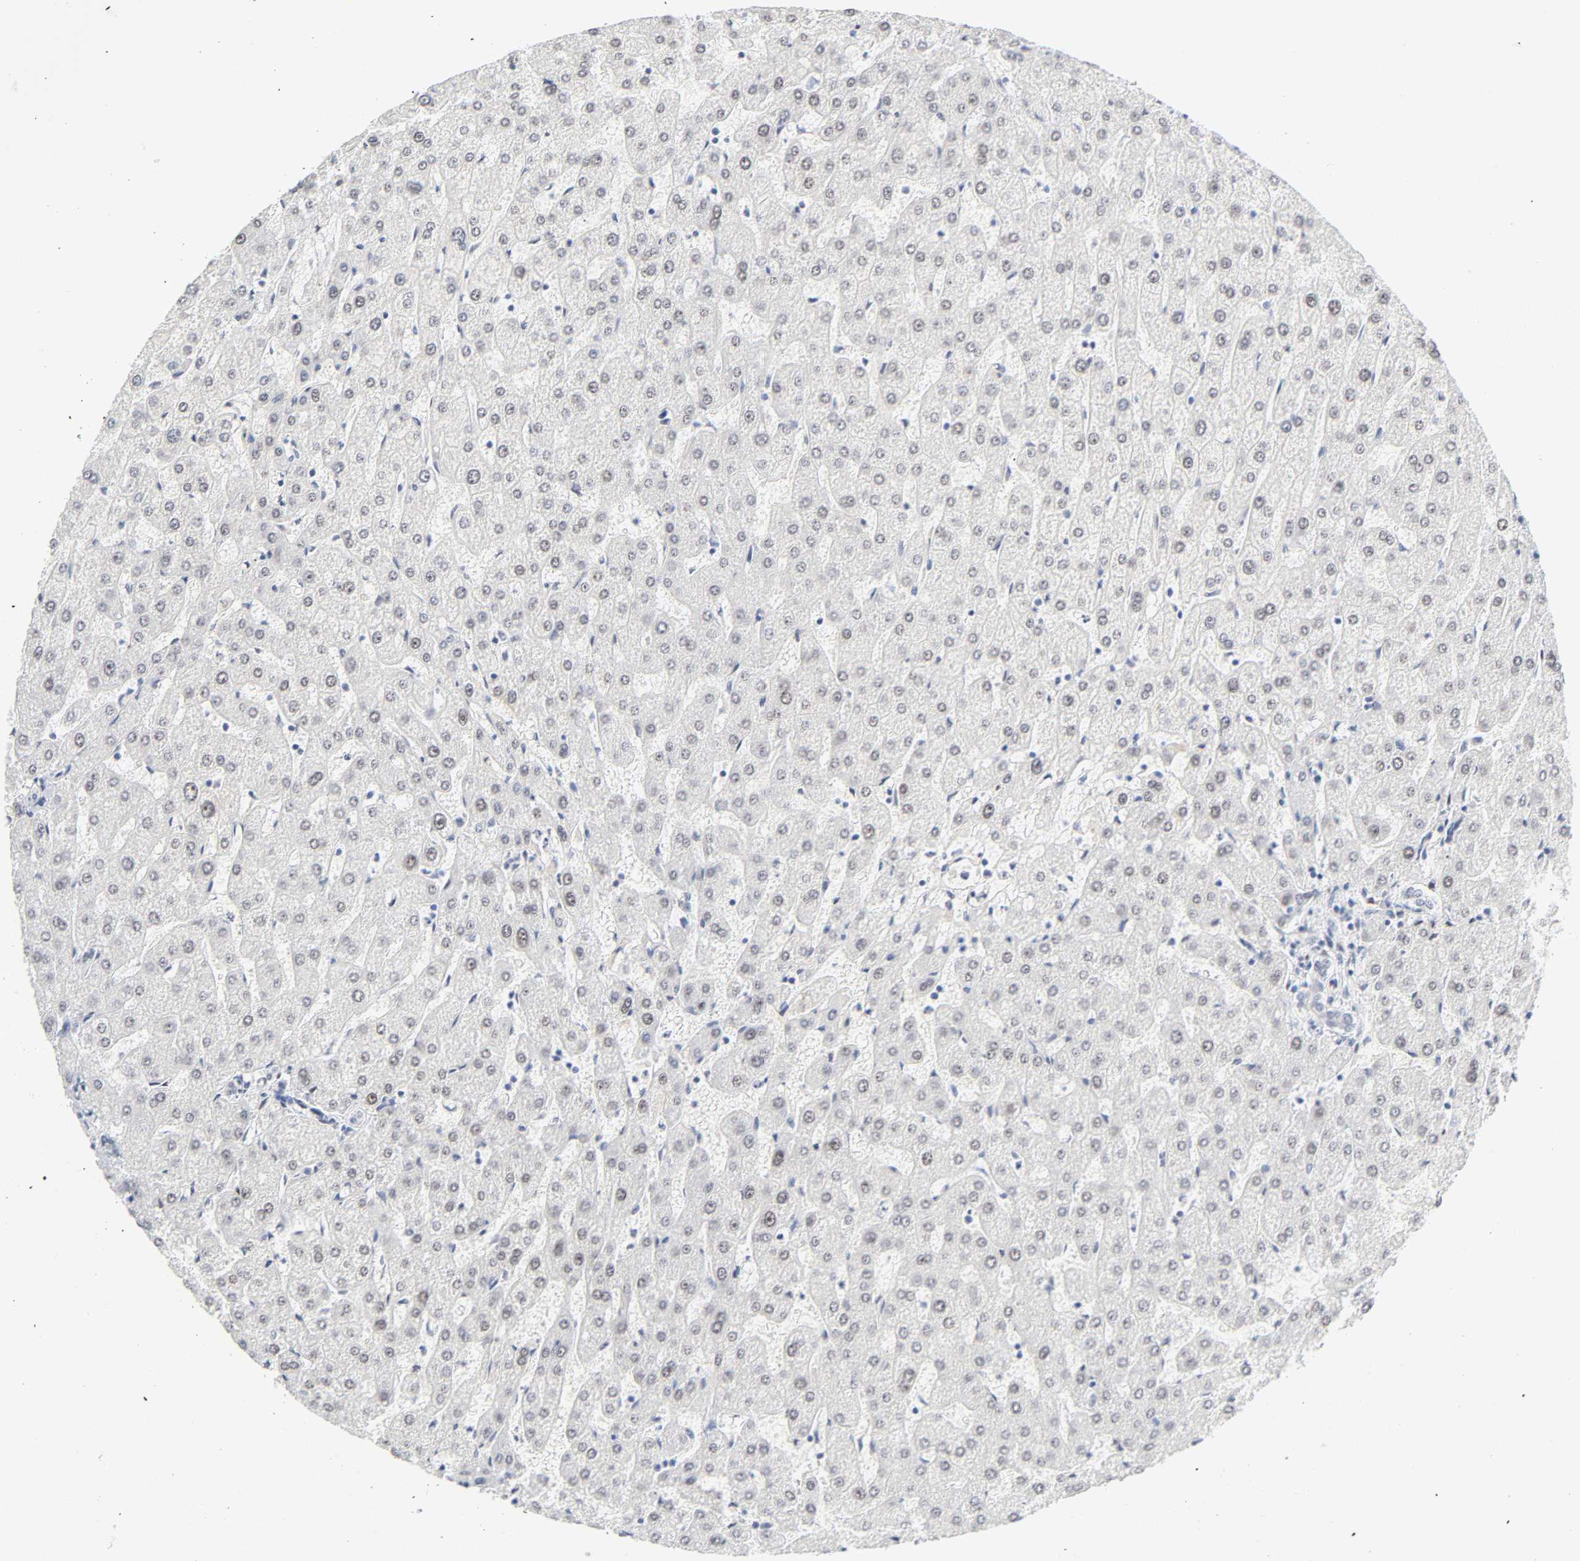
{"staining": {"intensity": "negative", "quantity": "none", "location": "none"}, "tissue": "liver", "cell_type": "Cholangiocytes", "image_type": "normal", "snomed": [{"axis": "morphology", "description": "Normal tissue, NOS"}, {"axis": "topography", "description": "Liver"}], "caption": "Liver was stained to show a protein in brown. There is no significant expression in cholangiocytes. (DAB immunohistochemistry (IHC) with hematoxylin counter stain).", "gene": "NFIC", "patient": {"sex": "male", "age": 67}}